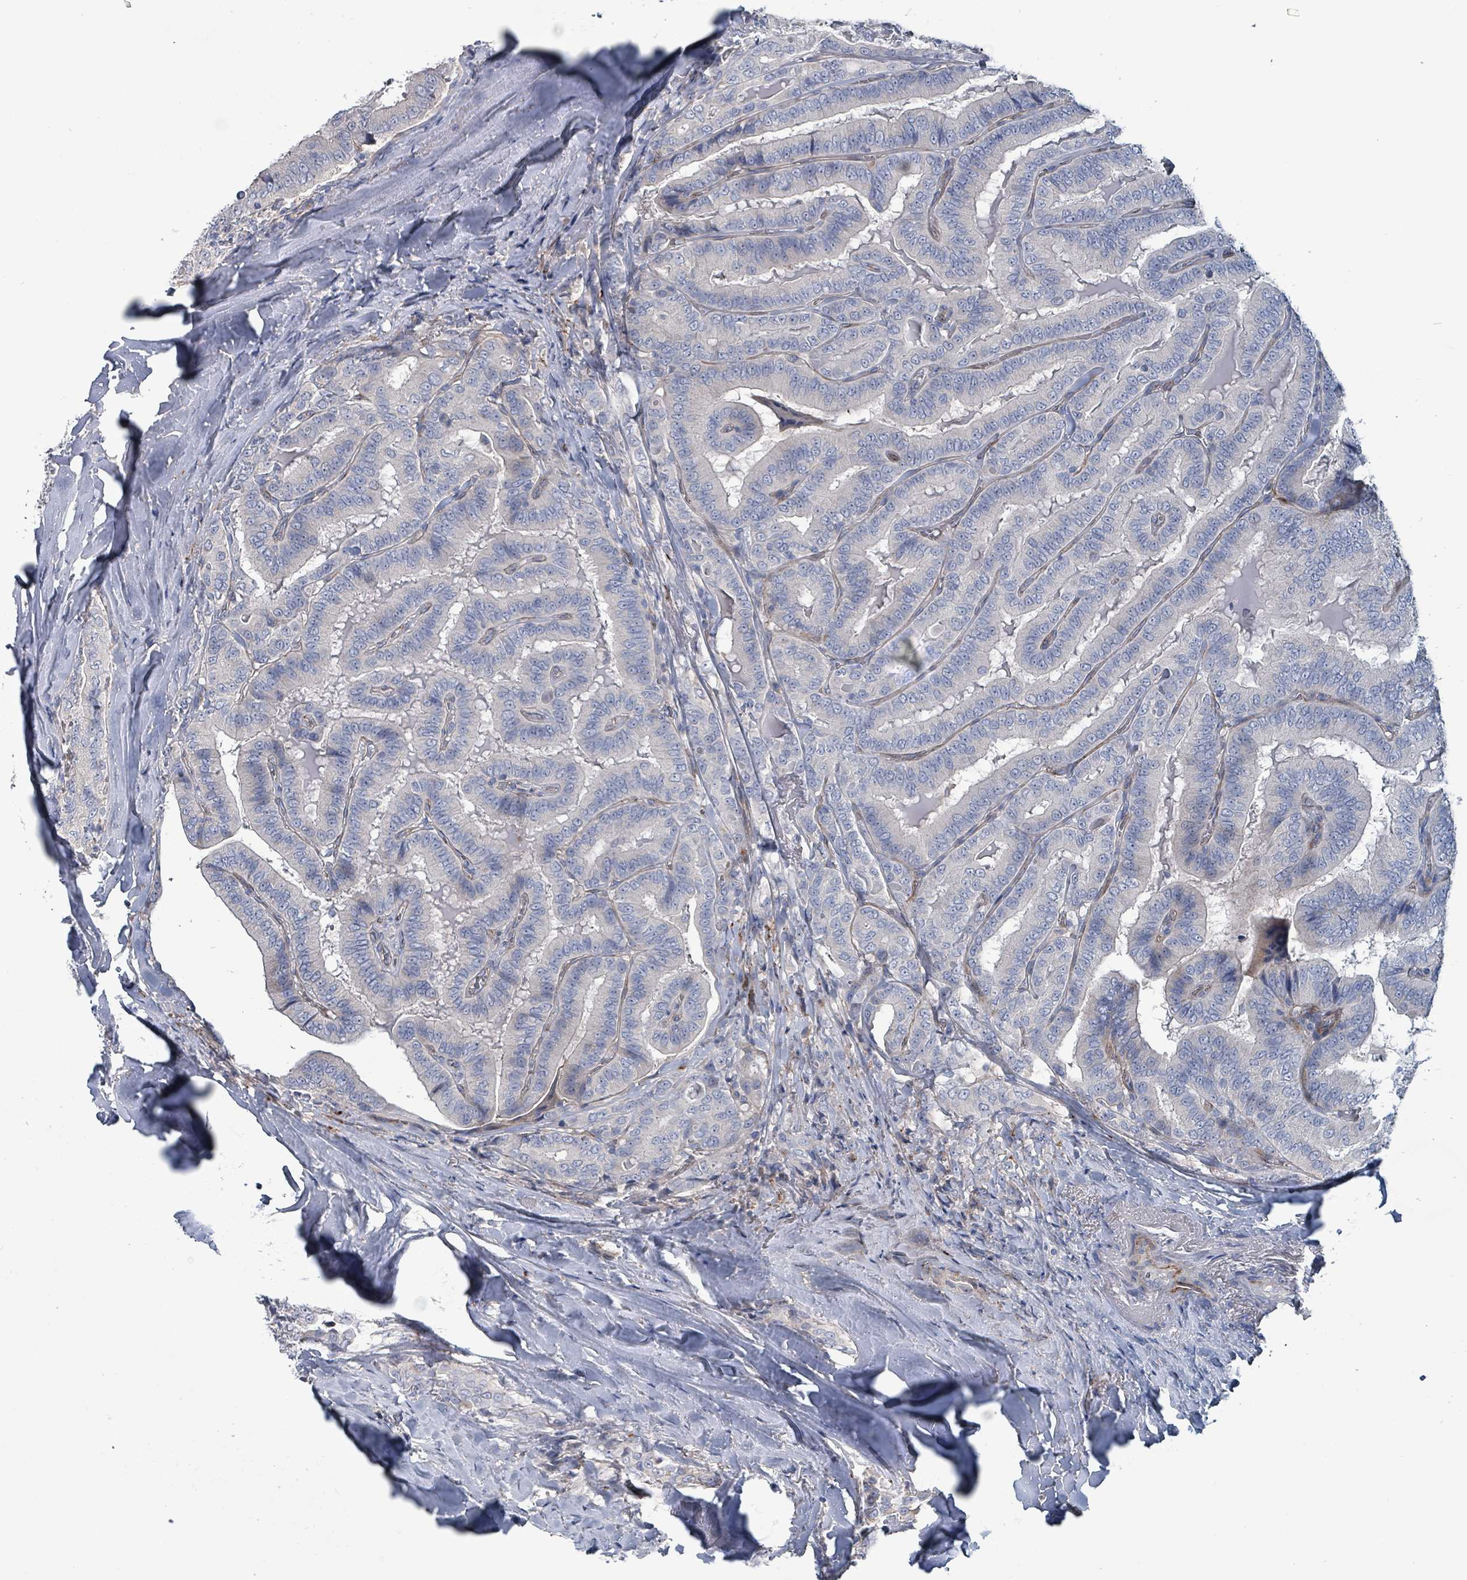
{"staining": {"intensity": "negative", "quantity": "none", "location": "none"}, "tissue": "thyroid cancer", "cell_type": "Tumor cells", "image_type": "cancer", "snomed": [{"axis": "morphology", "description": "Papillary adenocarcinoma, NOS"}, {"axis": "topography", "description": "Thyroid gland"}], "caption": "There is no significant positivity in tumor cells of thyroid cancer (papillary adenocarcinoma).", "gene": "TAAR5", "patient": {"sex": "male", "age": 61}}